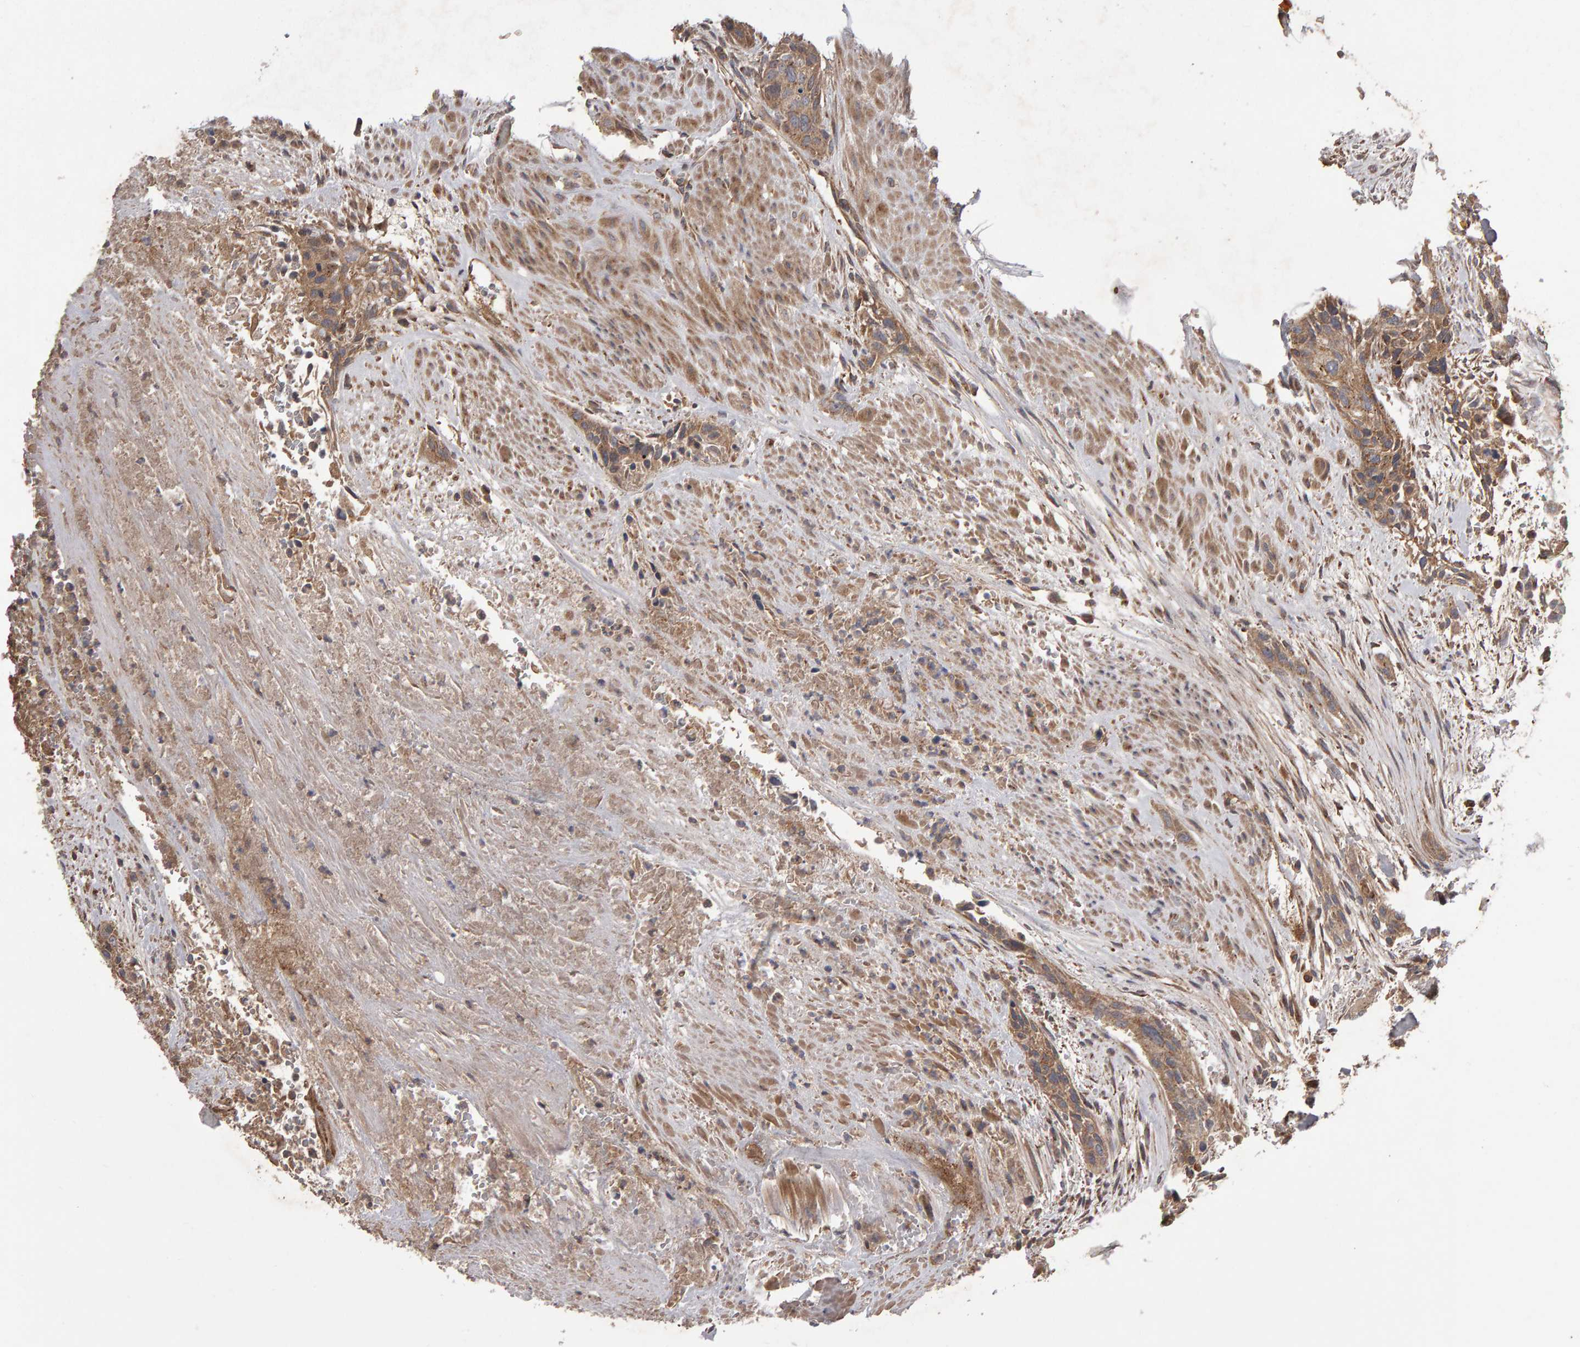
{"staining": {"intensity": "weak", "quantity": ">75%", "location": "cytoplasmic/membranous"}, "tissue": "urothelial cancer", "cell_type": "Tumor cells", "image_type": "cancer", "snomed": [{"axis": "morphology", "description": "Urothelial carcinoma, High grade"}, {"axis": "topography", "description": "Urinary bladder"}], "caption": "IHC micrograph of urothelial cancer stained for a protein (brown), which demonstrates low levels of weak cytoplasmic/membranous expression in about >75% of tumor cells.", "gene": "PGS1", "patient": {"sex": "male", "age": 35}}